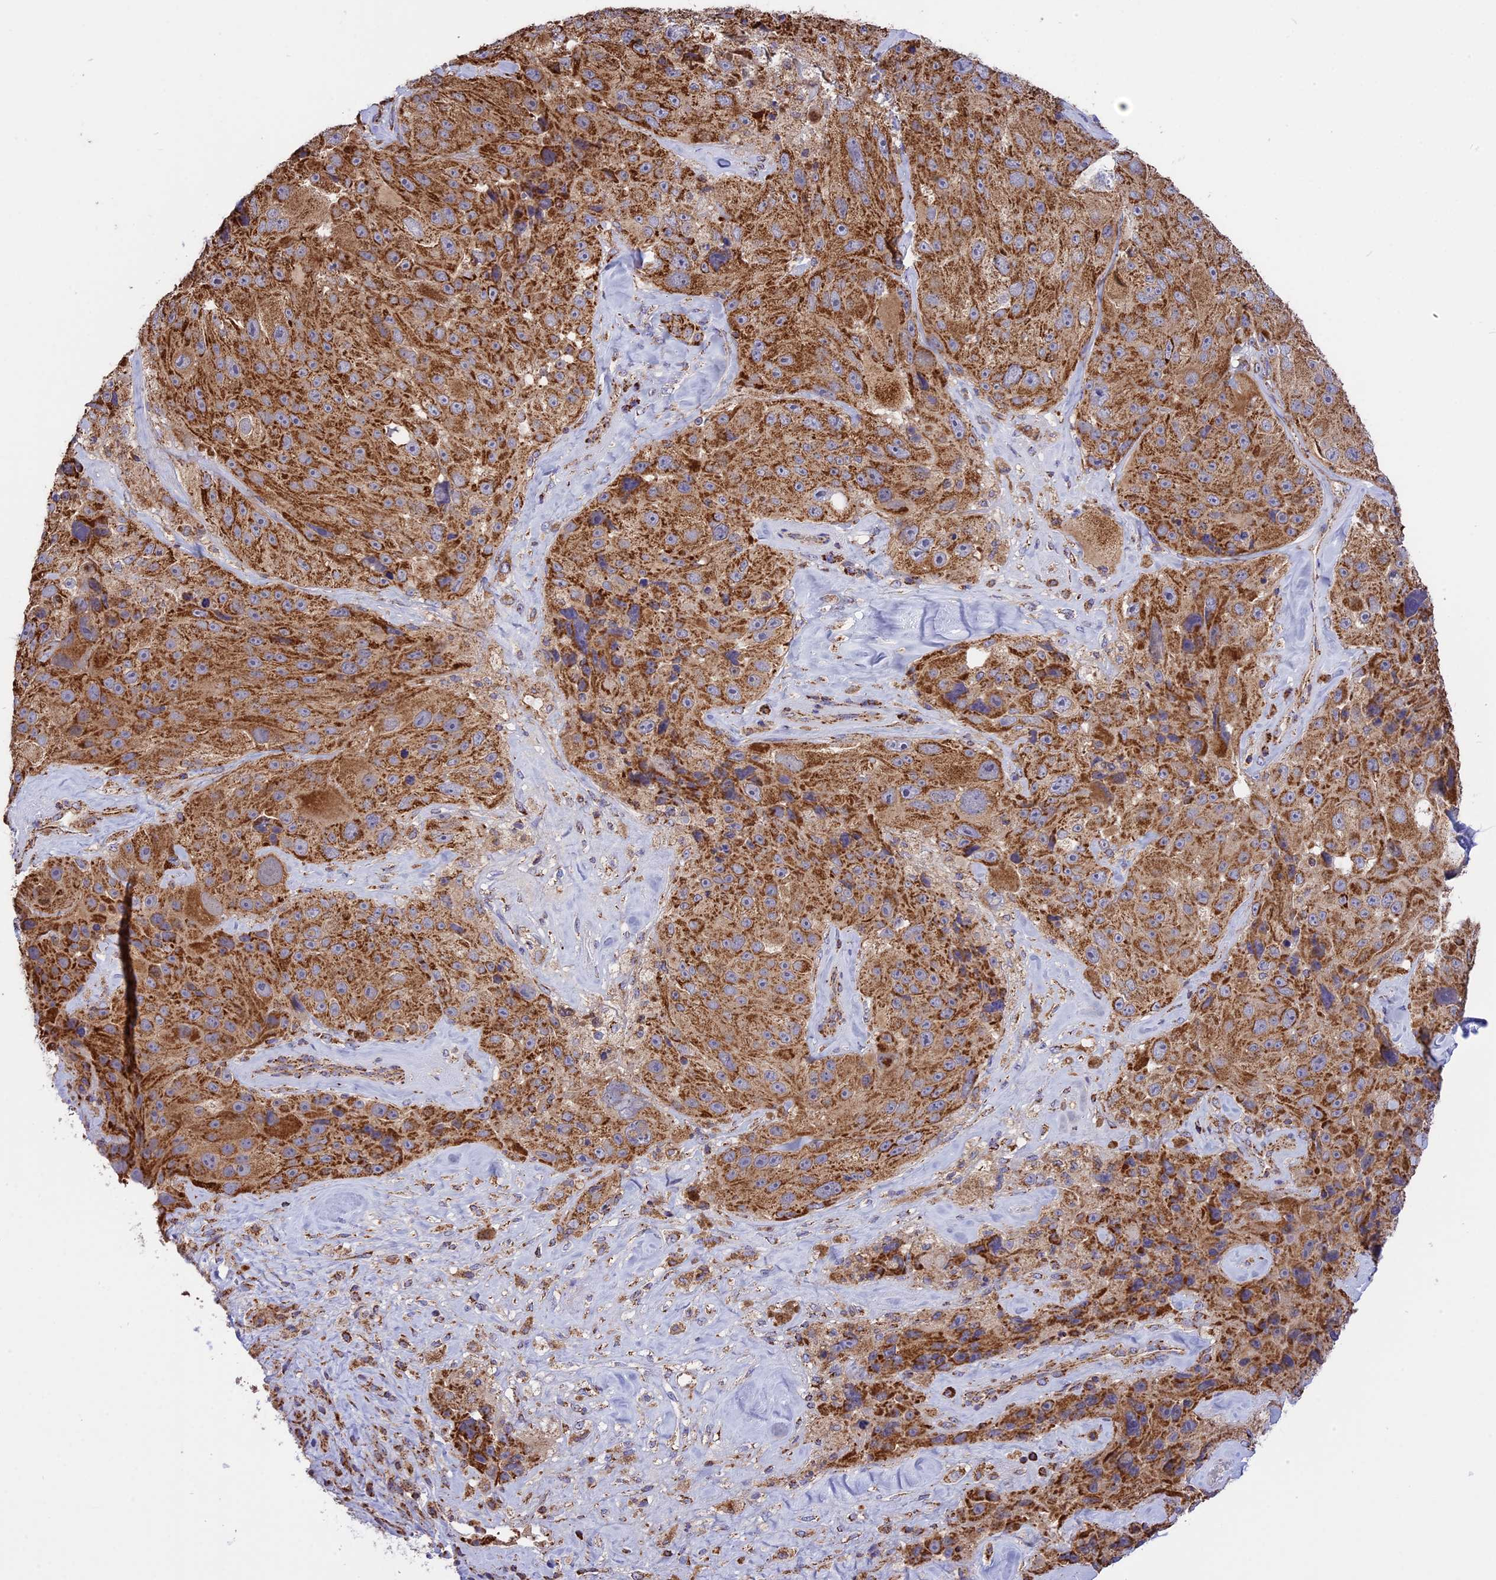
{"staining": {"intensity": "strong", "quantity": ">75%", "location": "cytoplasmic/membranous"}, "tissue": "melanoma", "cell_type": "Tumor cells", "image_type": "cancer", "snomed": [{"axis": "morphology", "description": "Malignant melanoma, Metastatic site"}, {"axis": "topography", "description": "Lymph node"}], "caption": "Immunohistochemistry (IHC) histopathology image of malignant melanoma (metastatic site) stained for a protein (brown), which demonstrates high levels of strong cytoplasmic/membranous expression in about >75% of tumor cells.", "gene": "TTC4", "patient": {"sex": "male", "age": 62}}